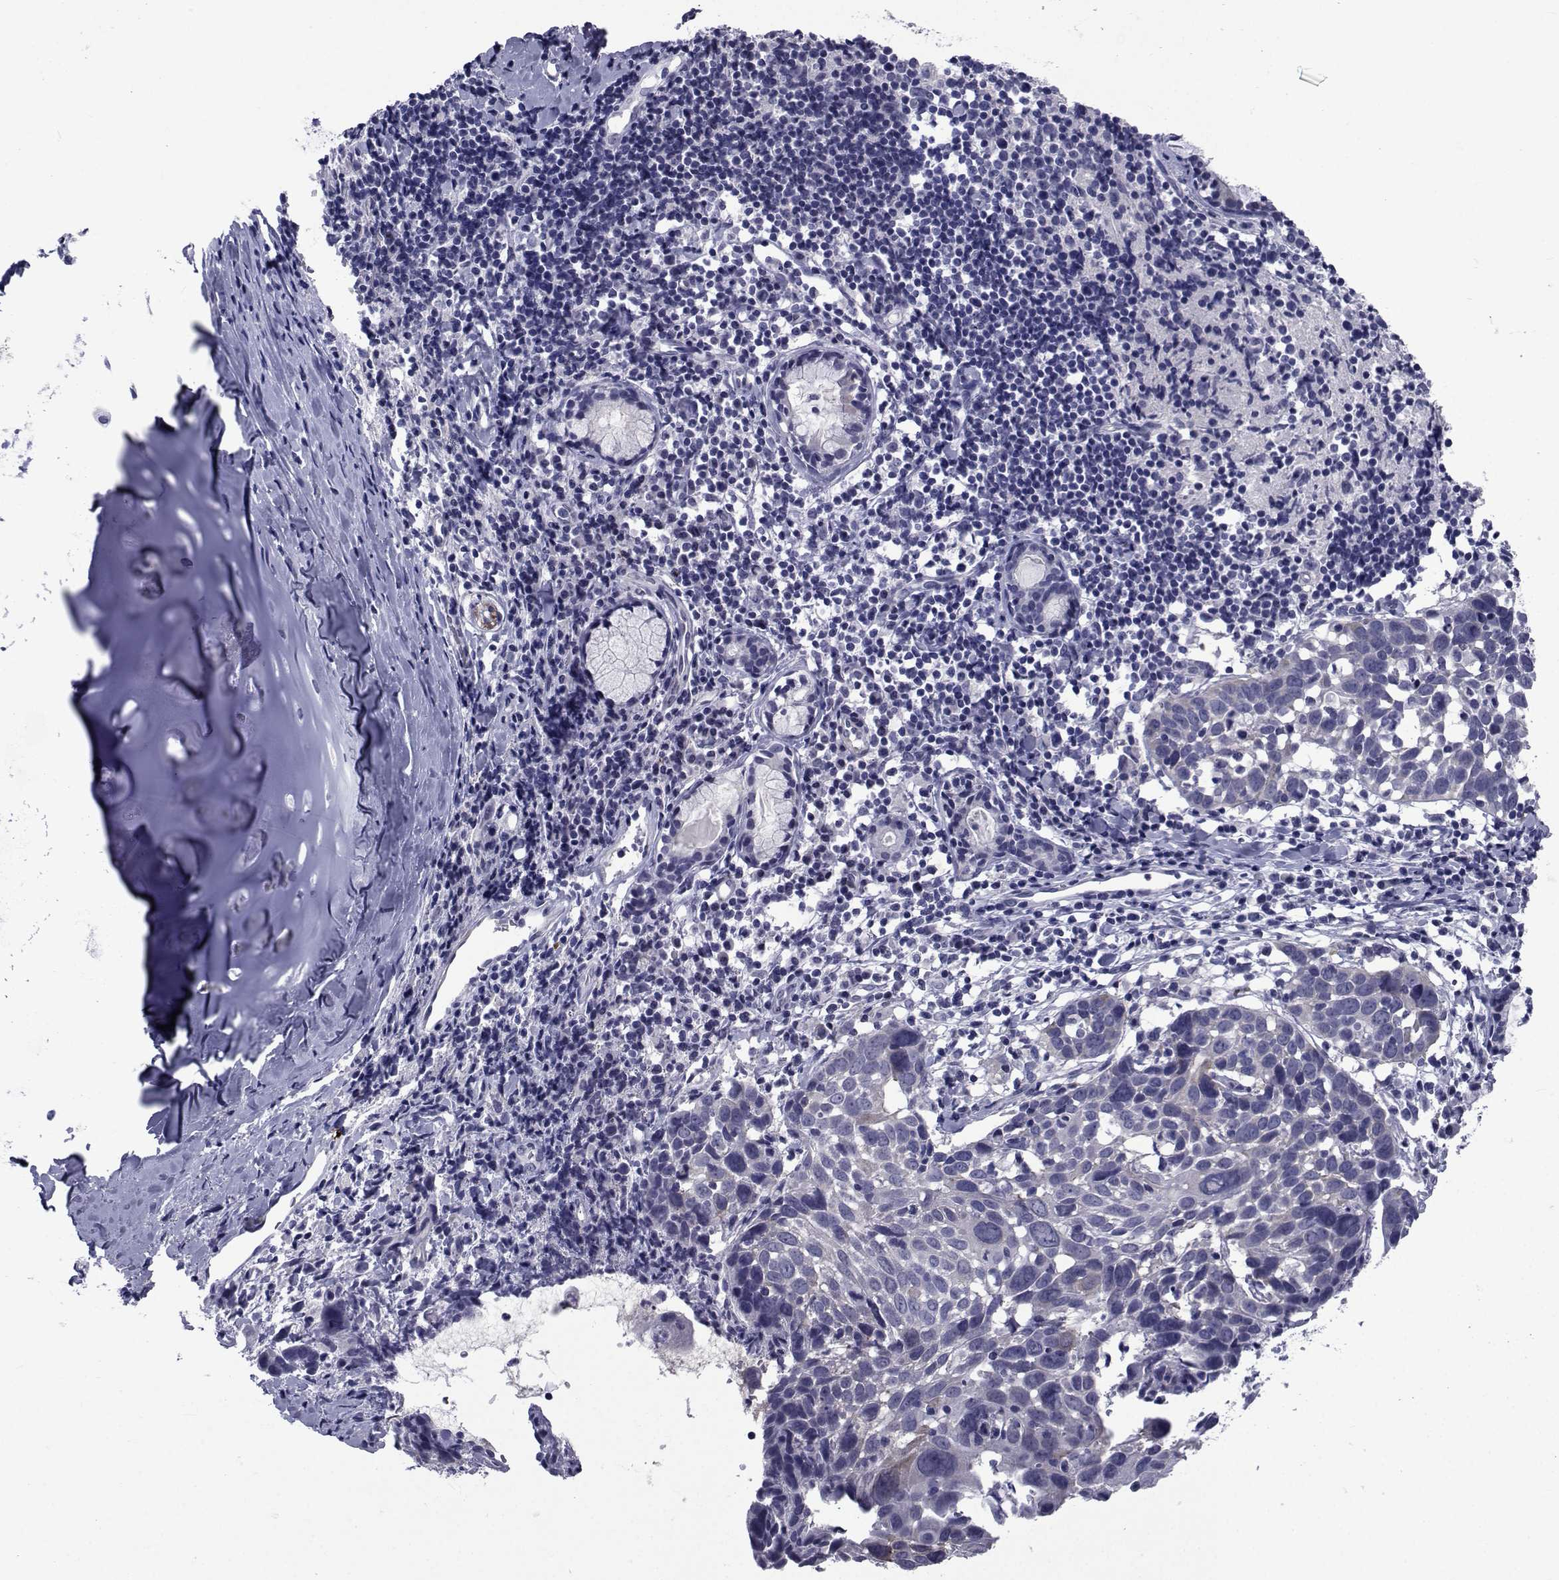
{"staining": {"intensity": "negative", "quantity": "none", "location": "none"}, "tissue": "lung cancer", "cell_type": "Tumor cells", "image_type": "cancer", "snomed": [{"axis": "morphology", "description": "Squamous cell carcinoma, NOS"}, {"axis": "topography", "description": "Lung"}], "caption": "Squamous cell carcinoma (lung) was stained to show a protein in brown. There is no significant positivity in tumor cells. (DAB (3,3'-diaminobenzidine) immunohistochemistry (IHC) with hematoxylin counter stain).", "gene": "SEMA5B", "patient": {"sex": "male", "age": 57}}